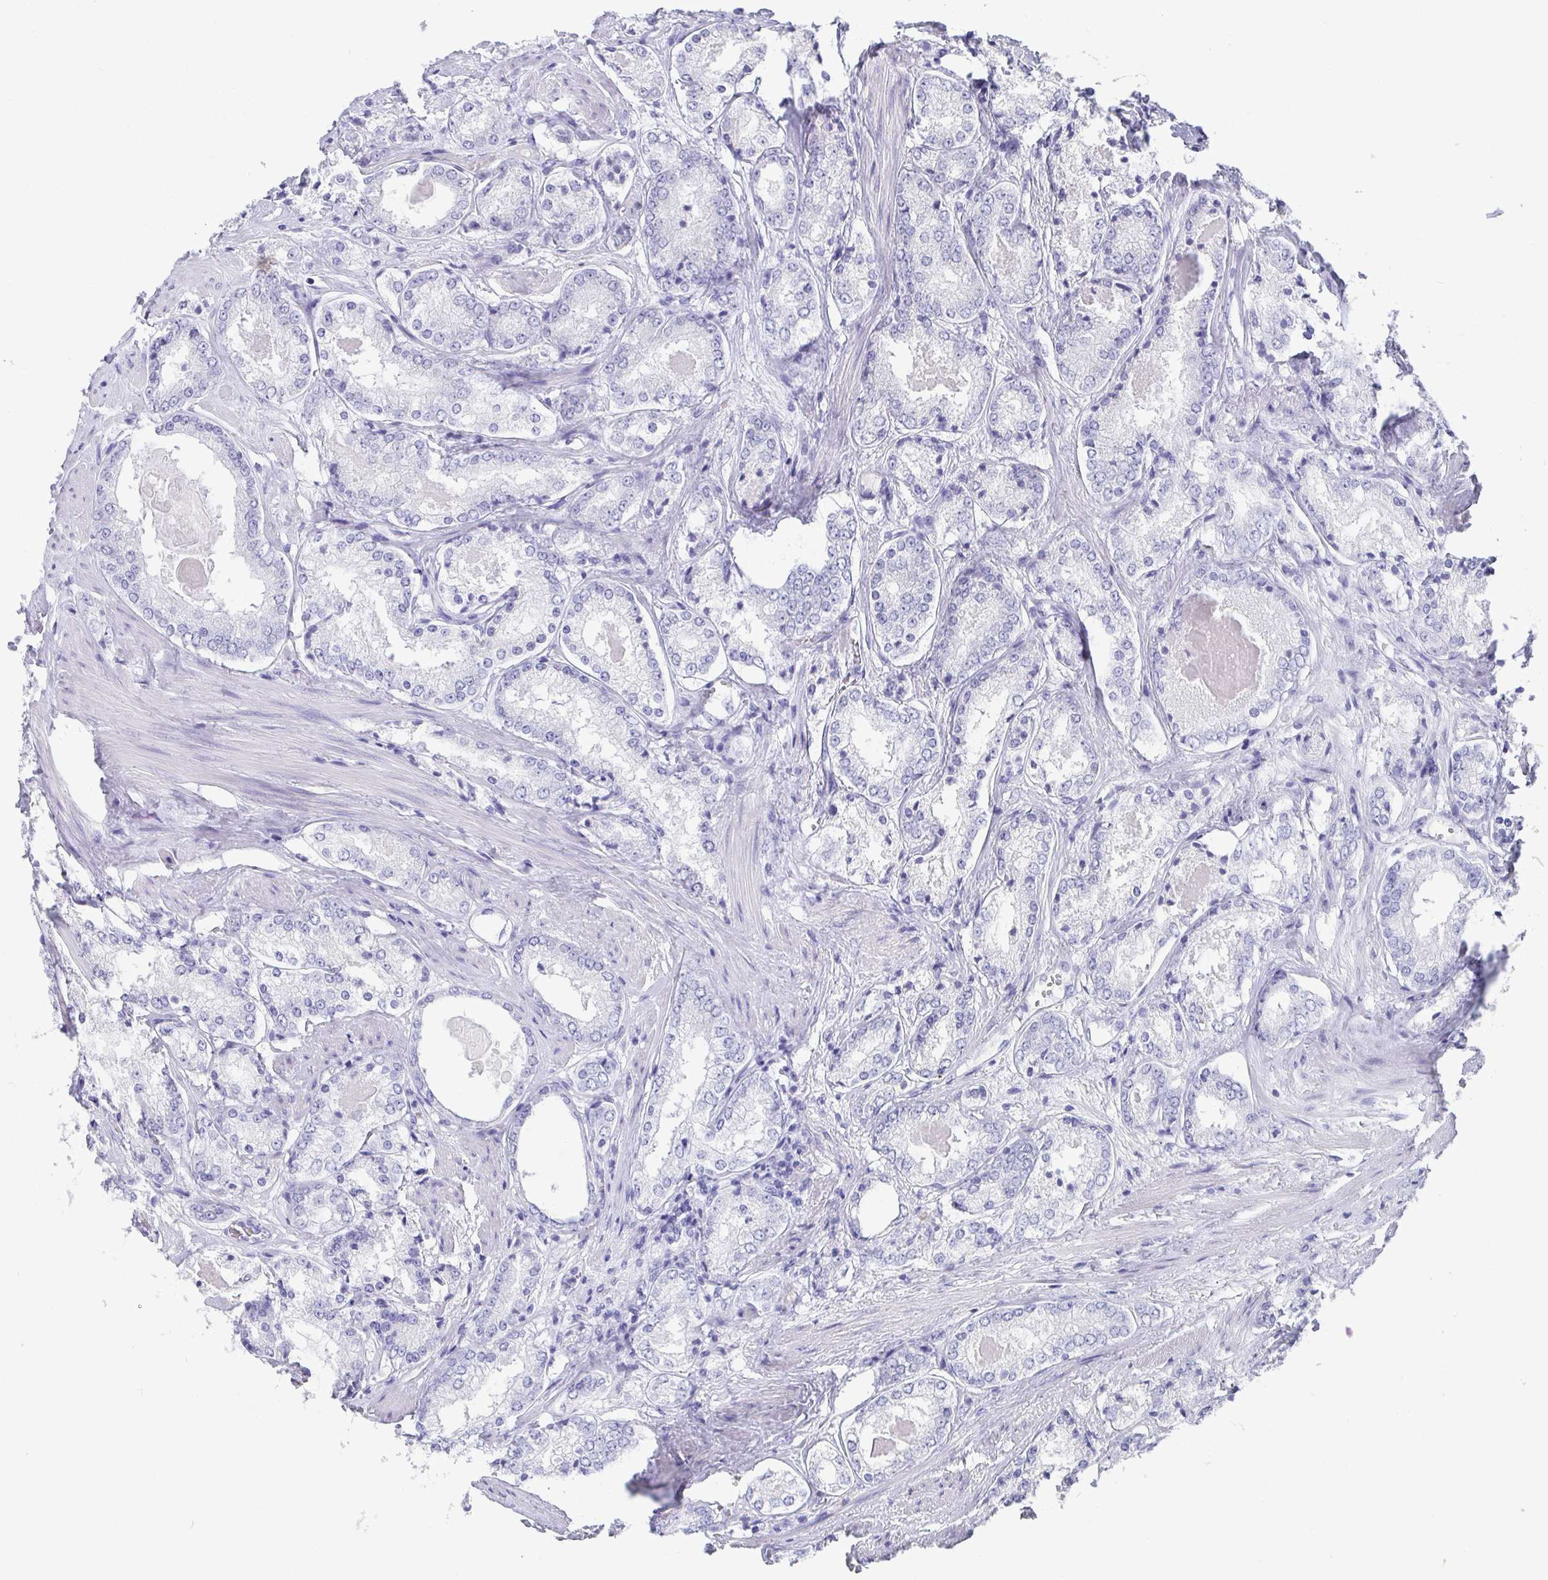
{"staining": {"intensity": "negative", "quantity": "none", "location": "none"}, "tissue": "prostate cancer", "cell_type": "Tumor cells", "image_type": "cancer", "snomed": [{"axis": "morphology", "description": "Adenocarcinoma, NOS"}, {"axis": "morphology", "description": "Adenocarcinoma, Low grade"}, {"axis": "topography", "description": "Prostate"}], "caption": "Immunohistochemistry (IHC) of adenocarcinoma (low-grade) (prostate) exhibits no expression in tumor cells.", "gene": "SCGN", "patient": {"sex": "male", "age": 68}}